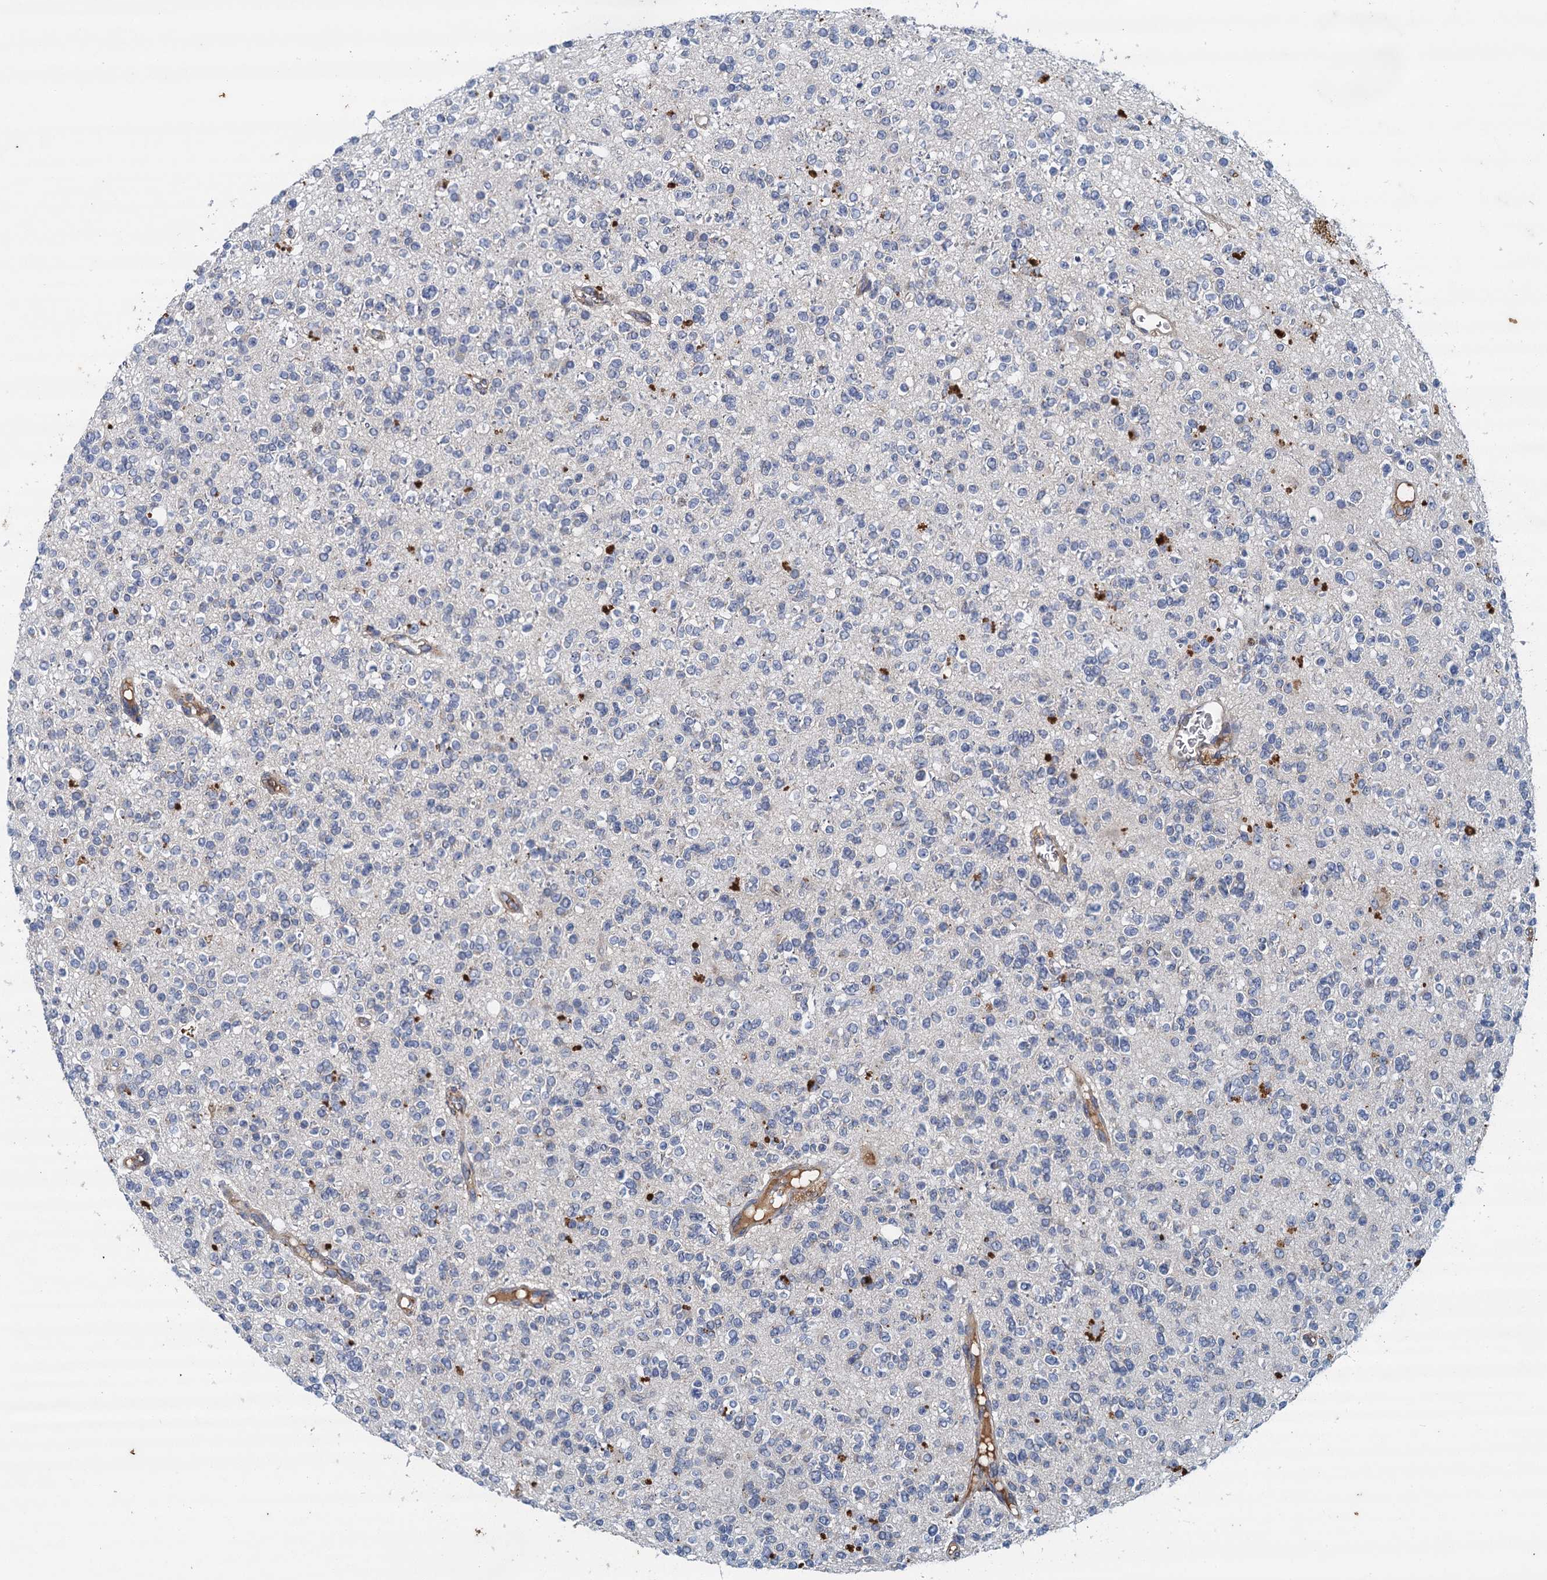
{"staining": {"intensity": "negative", "quantity": "none", "location": "none"}, "tissue": "glioma", "cell_type": "Tumor cells", "image_type": "cancer", "snomed": [{"axis": "morphology", "description": "Glioma, malignant, High grade"}, {"axis": "topography", "description": "Brain"}], "caption": "Immunohistochemical staining of malignant glioma (high-grade) displays no significant expression in tumor cells. Brightfield microscopy of immunohistochemistry (IHC) stained with DAB (3,3'-diaminobenzidine) (brown) and hematoxylin (blue), captured at high magnification.", "gene": "TPCN1", "patient": {"sex": "male", "age": 34}}